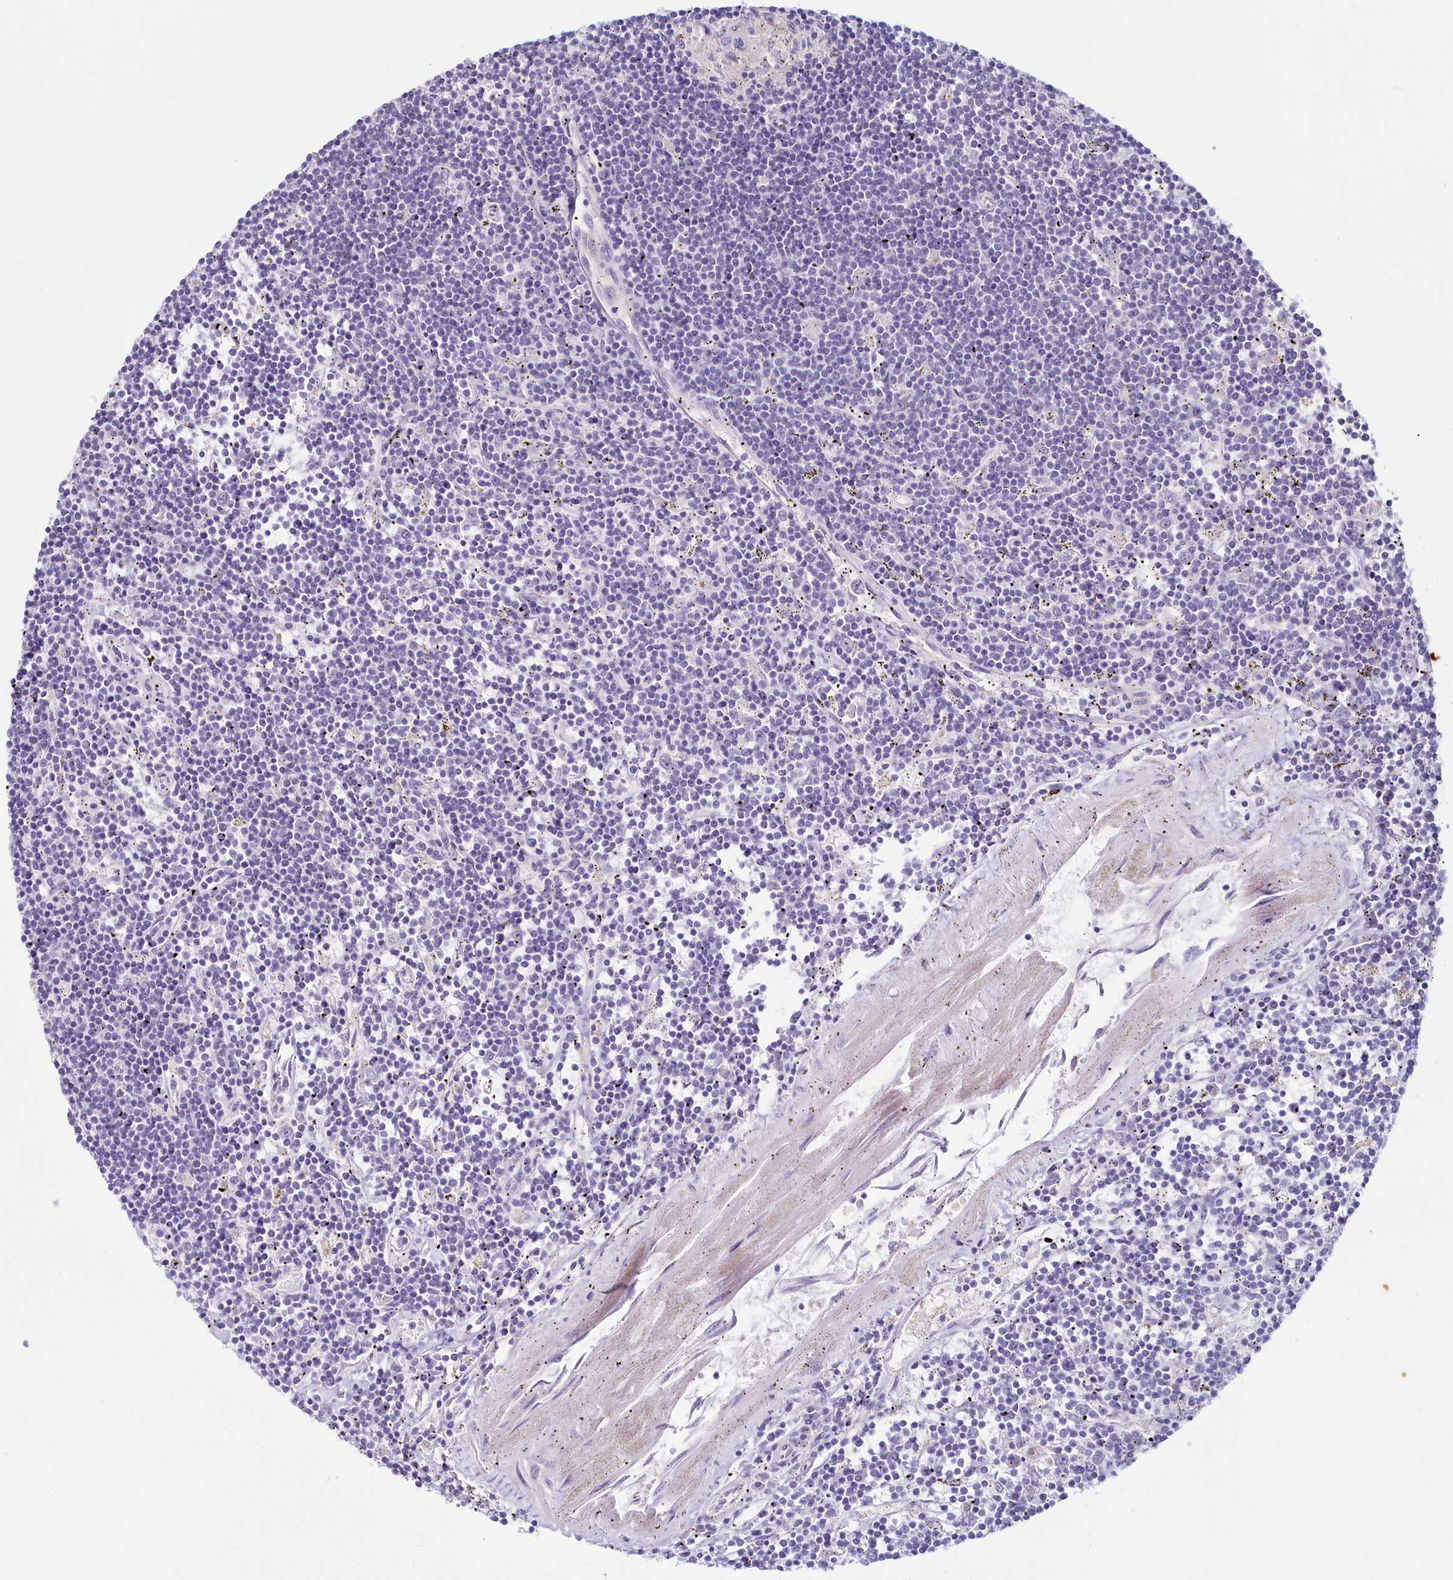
{"staining": {"intensity": "negative", "quantity": "none", "location": "none"}, "tissue": "lymphoma", "cell_type": "Tumor cells", "image_type": "cancer", "snomed": [{"axis": "morphology", "description": "Malignant lymphoma, non-Hodgkin's type, Low grade"}, {"axis": "topography", "description": "Spleen"}], "caption": "Immunohistochemistry histopathology image of lymphoma stained for a protein (brown), which exhibits no expression in tumor cells.", "gene": "LMOD3", "patient": {"sex": "male", "age": 76}}